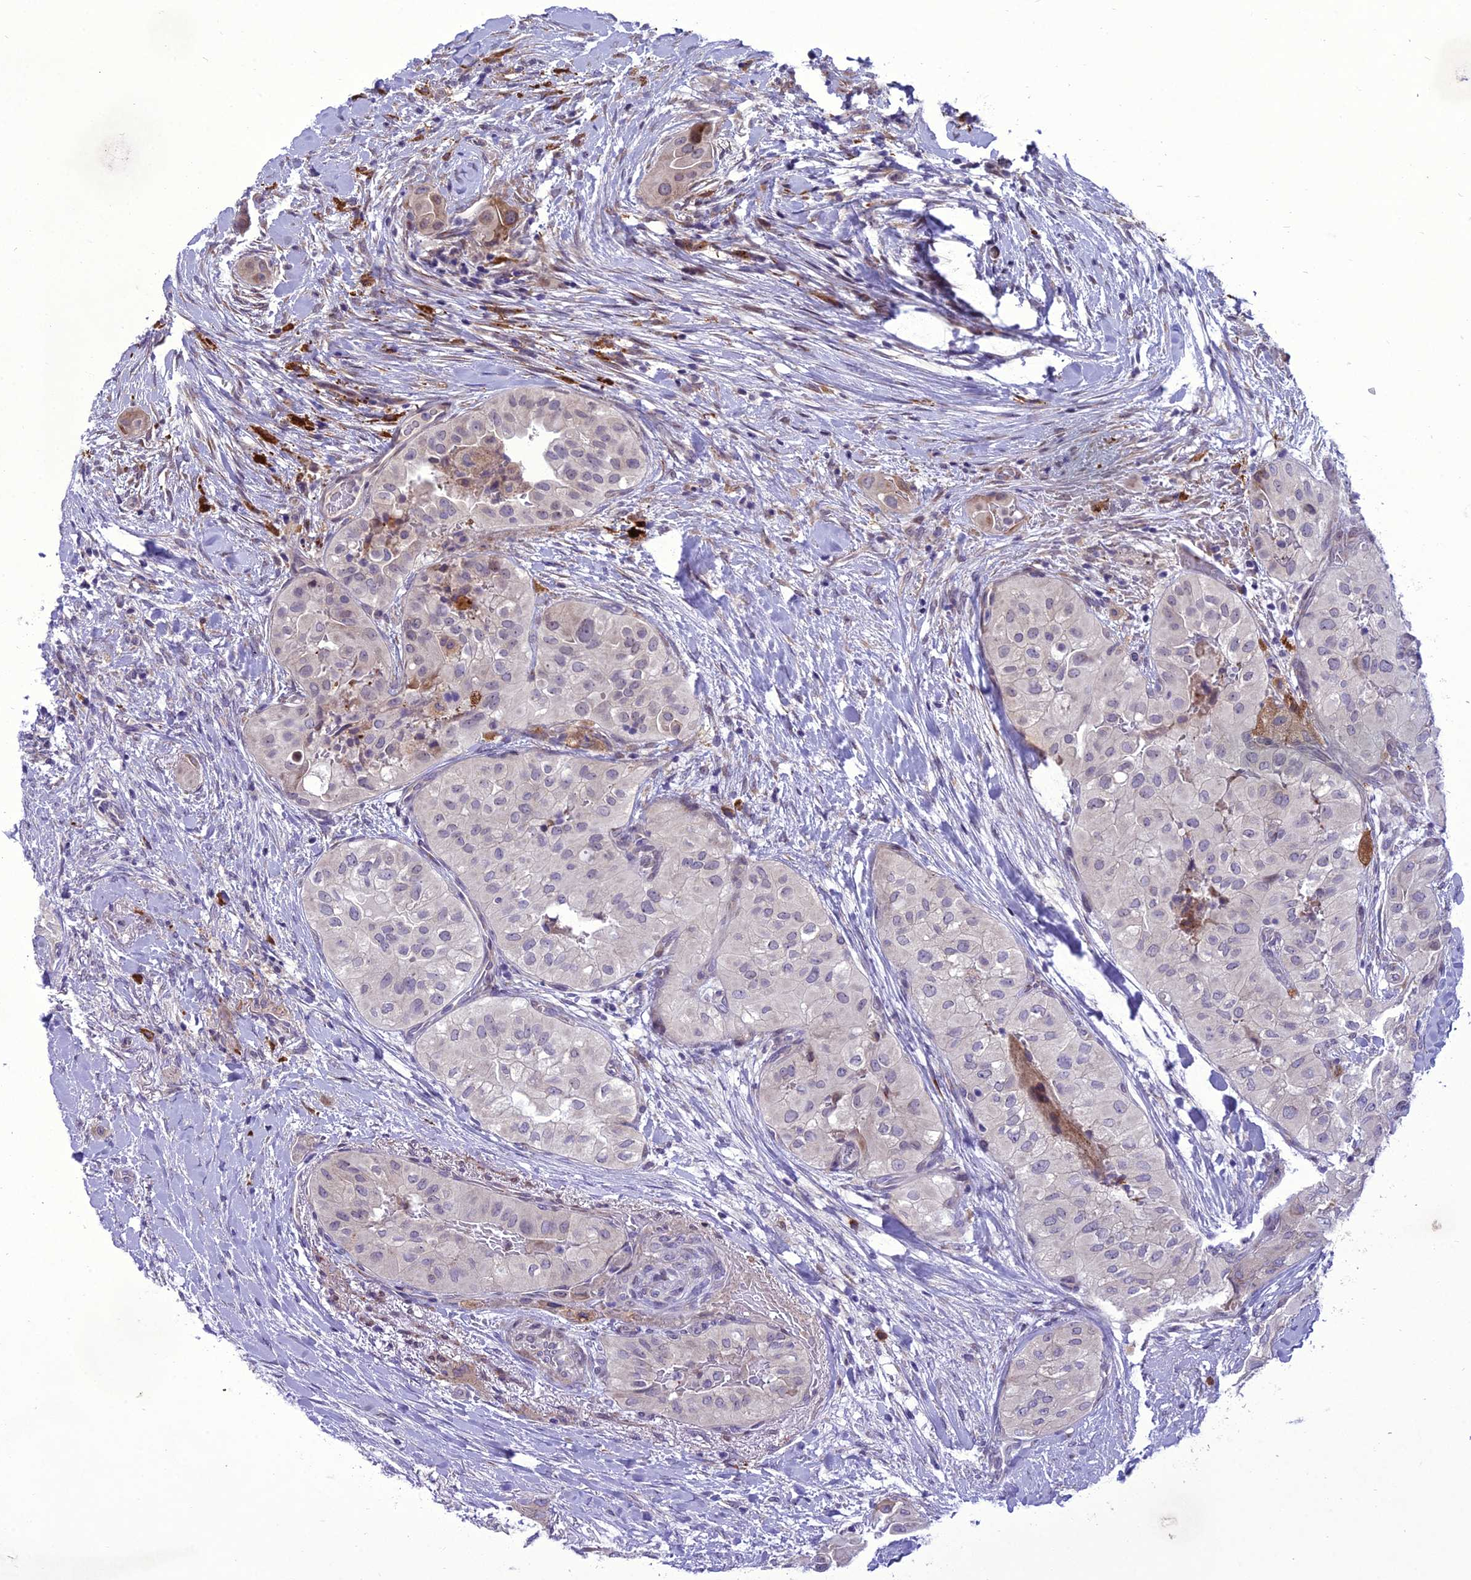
{"staining": {"intensity": "negative", "quantity": "none", "location": "none"}, "tissue": "head and neck cancer", "cell_type": "Tumor cells", "image_type": "cancer", "snomed": [{"axis": "morphology", "description": "Adenocarcinoma, NOS"}, {"axis": "topography", "description": "Head-Neck"}], "caption": "Tumor cells show no significant staining in head and neck adenocarcinoma.", "gene": "NEURL2", "patient": {"sex": "male", "age": 66}}